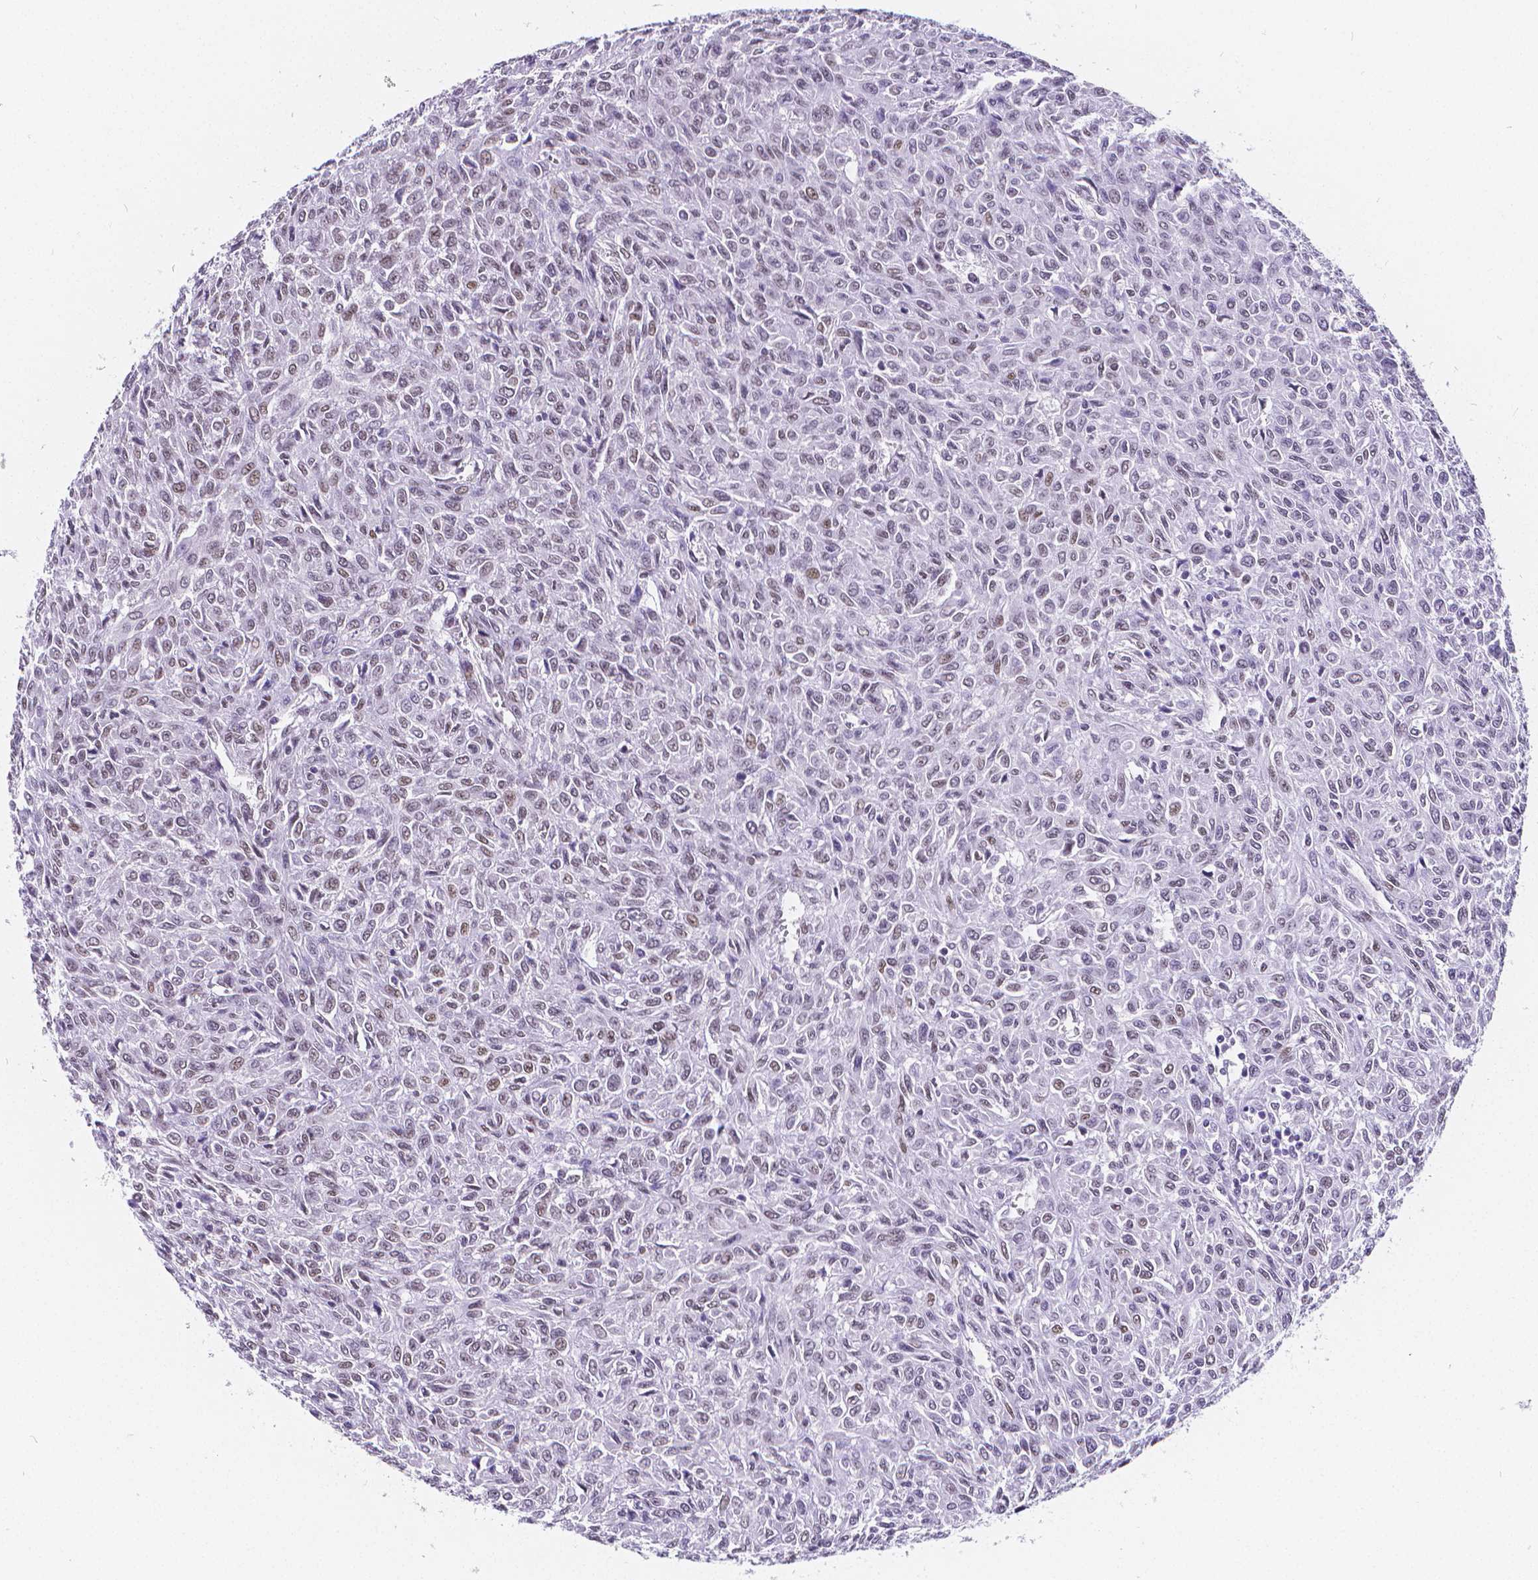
{"staining": {"intensity": "negative", "quantity": "none", "location": "none"}, "tissue": "renal cancer", "cell_type": "Tumor cells", "image_type": "cancer", "snomed": [{"axis": "morphology", "description": "Adenocarcinoma, NOS"}, {"axis": "topography", "description": "Kidney"}], "caption": "Immunohistochemistry (IHC) image of renal cancer stained for a protein (brown), which reveals no expression in tumor cells.", "gene": "MEF2C", "patient": {"sex": "male", "age": 58}}